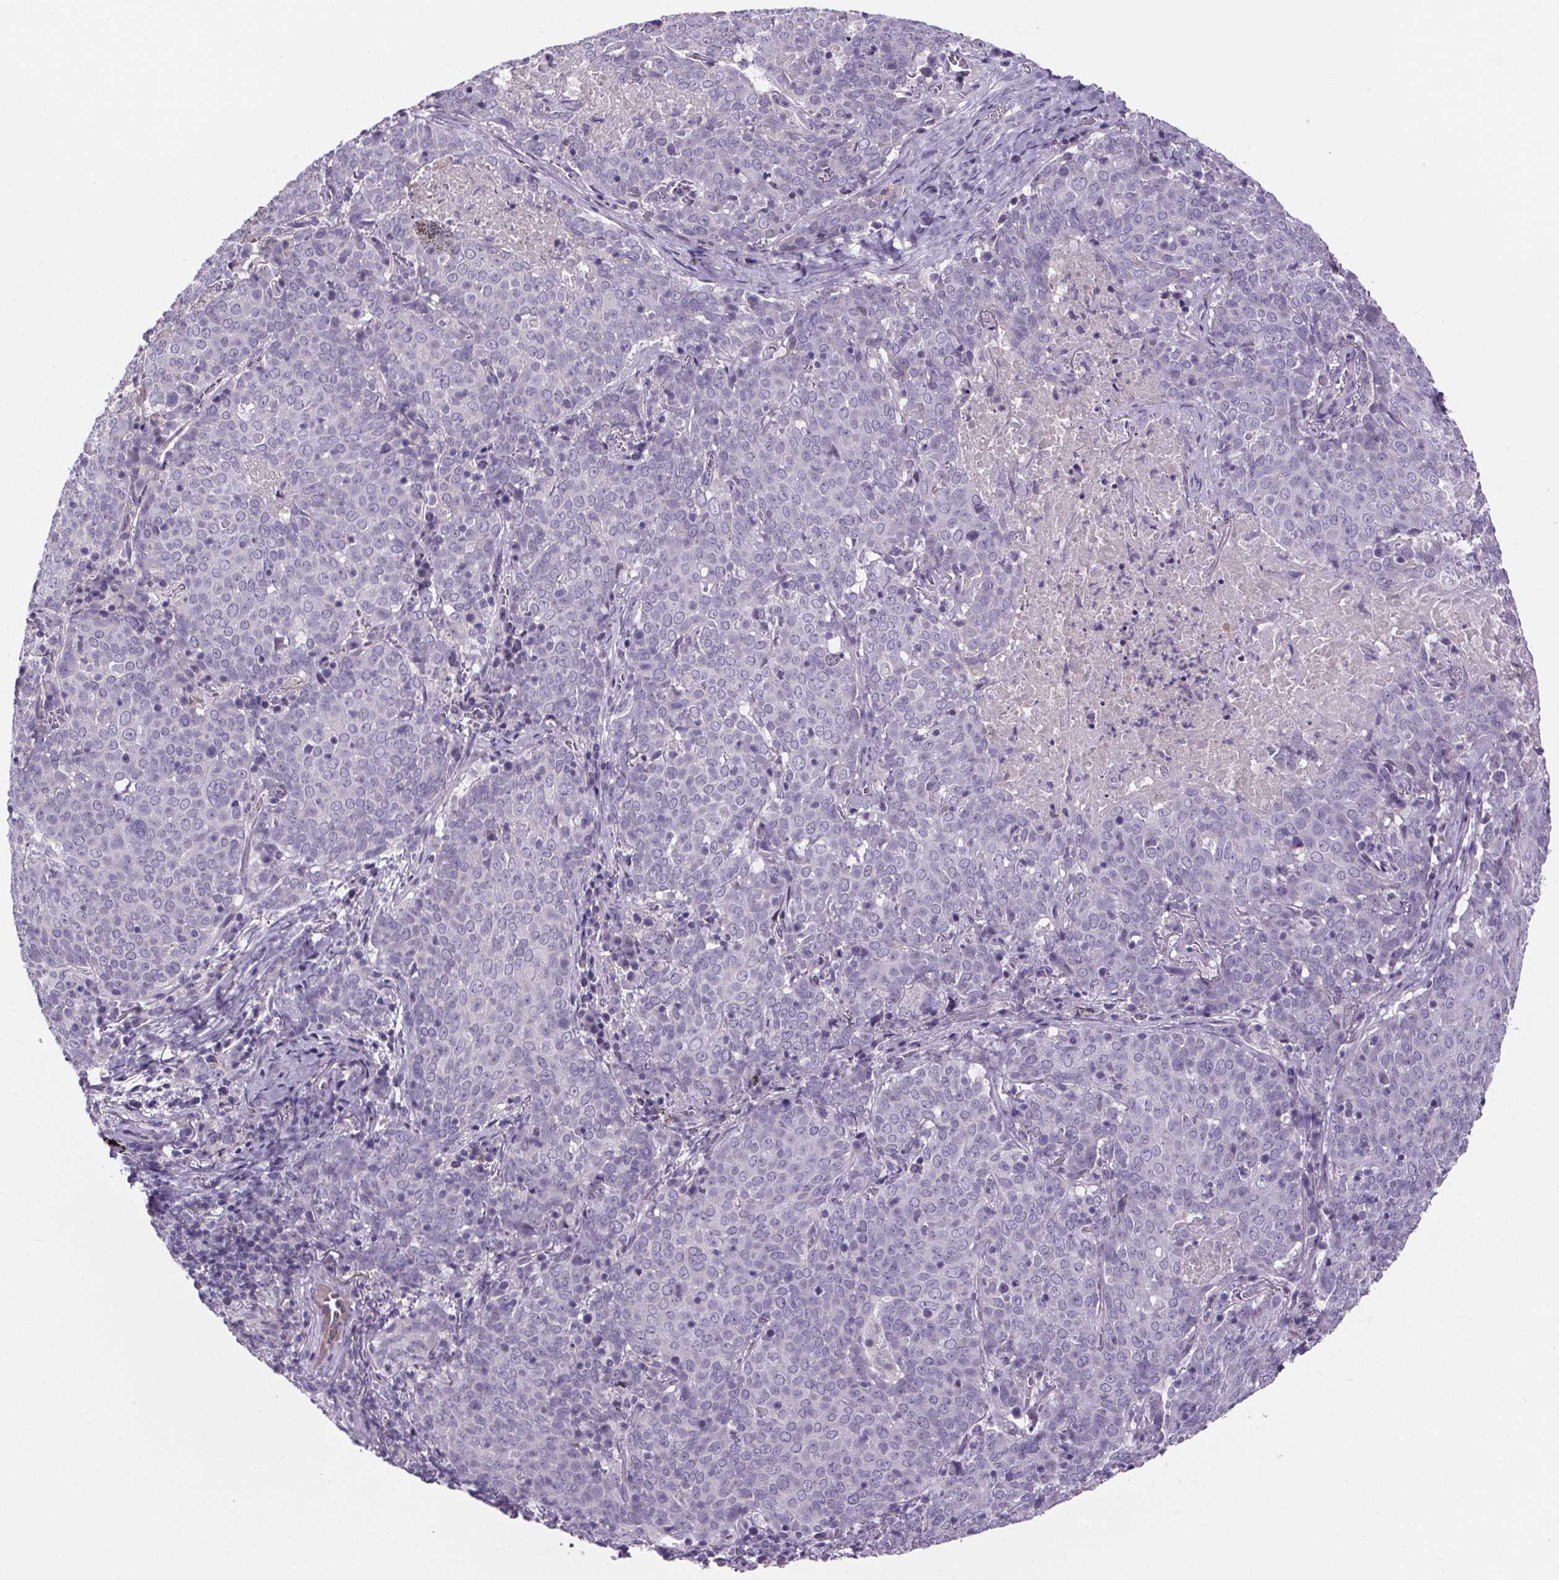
{"staining": {"intensity": "negative", "quantity": "none", "location": "none"}, "tissue": "lung cancer", "cell_type": "Tumor cells", "image_type": "cancer", "snomed": [{"axis": "morphology", "description": "Squamous cell carcinoma, NOS"}, {"axis": "topography", "description": "Lung"}], "caption": "This is an IHC photomicrograph of human lung cancer. There is no positivity in tumor cells.", "gene": "CUBN", "patient": {"sex": "male", "age": 82}}